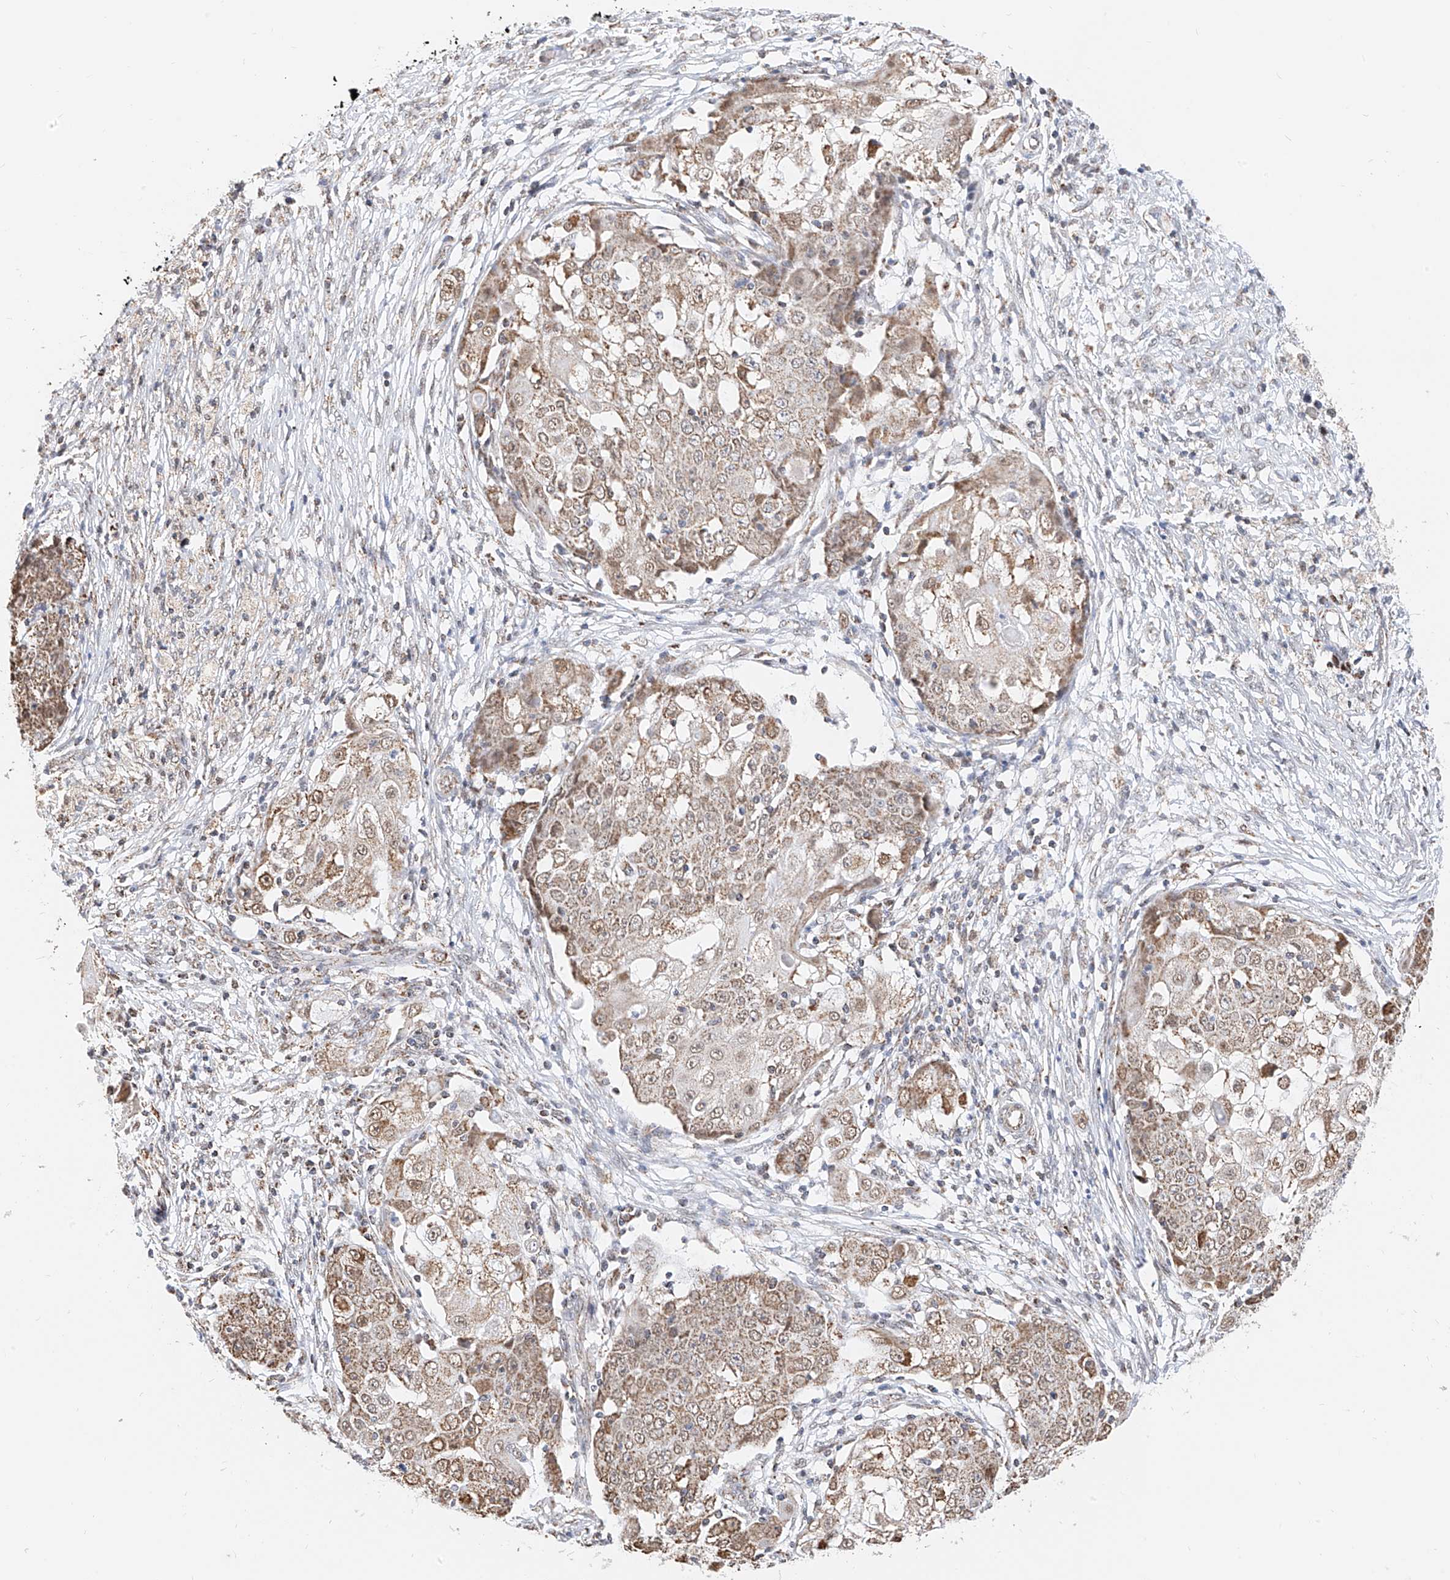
{"staining": {"intensity": "weak", "quantity": ">75%", "location": "cytoplasmic/membranous"}, "tissue": "ovarian cancer", "cell_type": "Tumor cells", "image_type": "cancer", "snomed": [{"axis": "morphology", "description": "Carcinoma, endometroid"}, {"axis": "topography", "description": "Ovary"}], "caption": "Immunohistochemistry (IHC) staining of endometroid carcinoma (ovarian), which displays low levels of weak cytoplasmic/membranous staining in approximately >75% of tumor cells indicating weak cytoplasmic/membranous protein expression. The staining was performed using DAB (3,3'-diaminobenzidine) (brown) for protein detection and nuclei were counterstained in hematoxylin (blue).", "gene": "NALCN", "patient": {"sex": "female", "age": 42}}